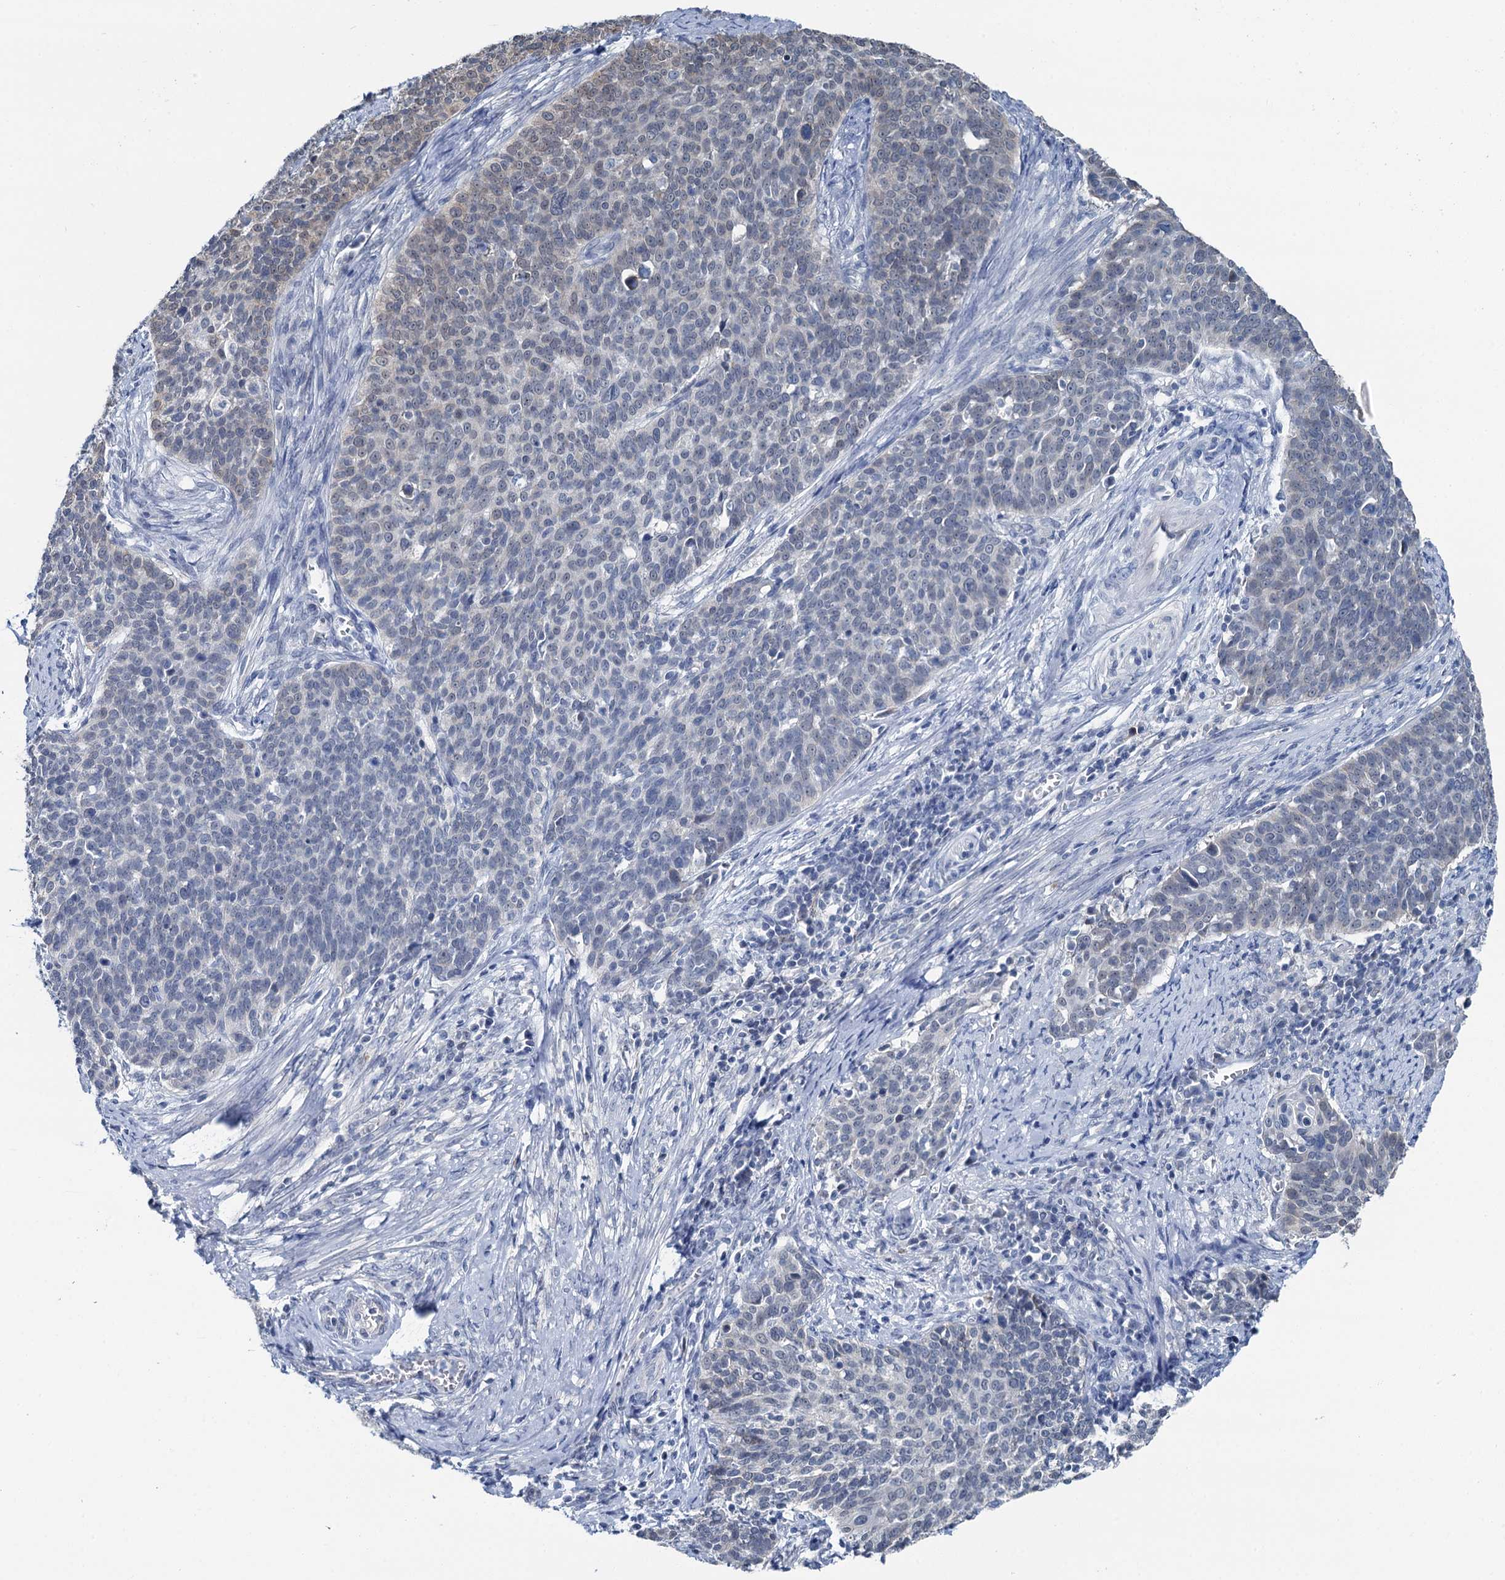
{"staining": {"intensity": "negative", "quantity": "none", "location": "none"}, "tissue": "cervical cancer", "cell_type": "Tumor cells", "image_type": "cancer", "snomed": [{"axis": "morphology", "description": "Squamous cell carcinoma, NOS"}, {"axis": "topography", "description": "Cervix"}], "caption": "A histopathology image of human cervical cancer (squamous cell carcinoma) is negative for staining in tumor cells. The staining was performed using DAB (3,3'-diaminobenzidine) to visualize the protein expression in brown, while the nuclei were stained in blue with hematoxylin (Magnification: 20x).", "gene": "MIOX", "patient": {"sex": "female", "age": 39}}